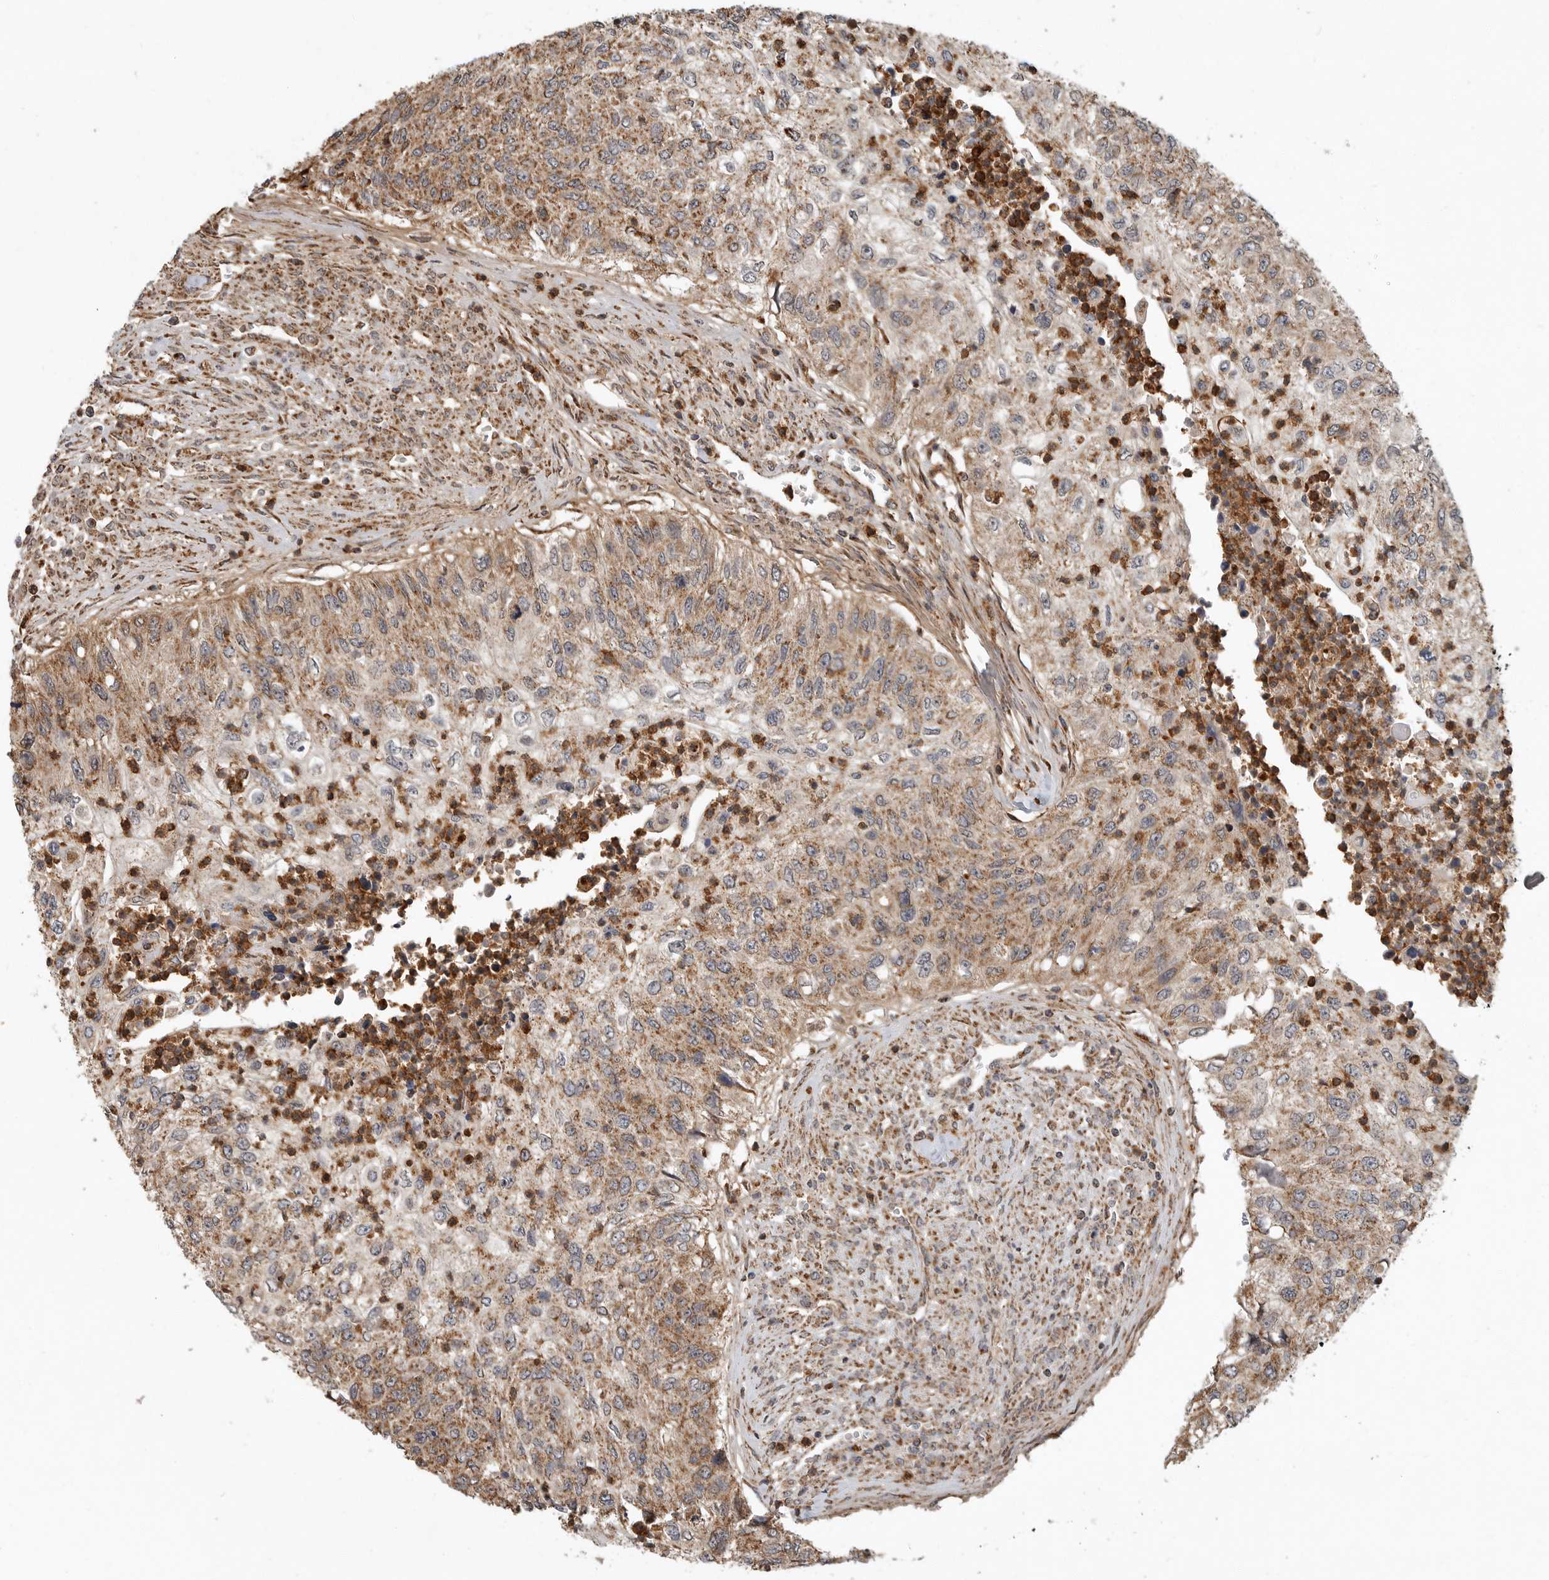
{"staining": {"intensity": "moderate", "quantity": ">75%", "location": "cytoplasmic/membranous"}, "tissue": "urothelial cancer", "cell_type": "Tumor cells", "image_type": "cancer", "snomed": [{"axis": "morphology", "description": "Urothelial carcinoma, High grade"}, {"axis": "topography", "description": "Urinary bladder"}], "caption": "The photomicrograph displays staining of urothelial cancer, revealing moderate cytoplasmic/membranous protein positivity (brown color) within tumor cells. Immunohistochemistry stains the protein of interest in brown and the nuclei are stained blue.", "gene": "GCNT2", "patient": {"sex": "female", "age": 60}}